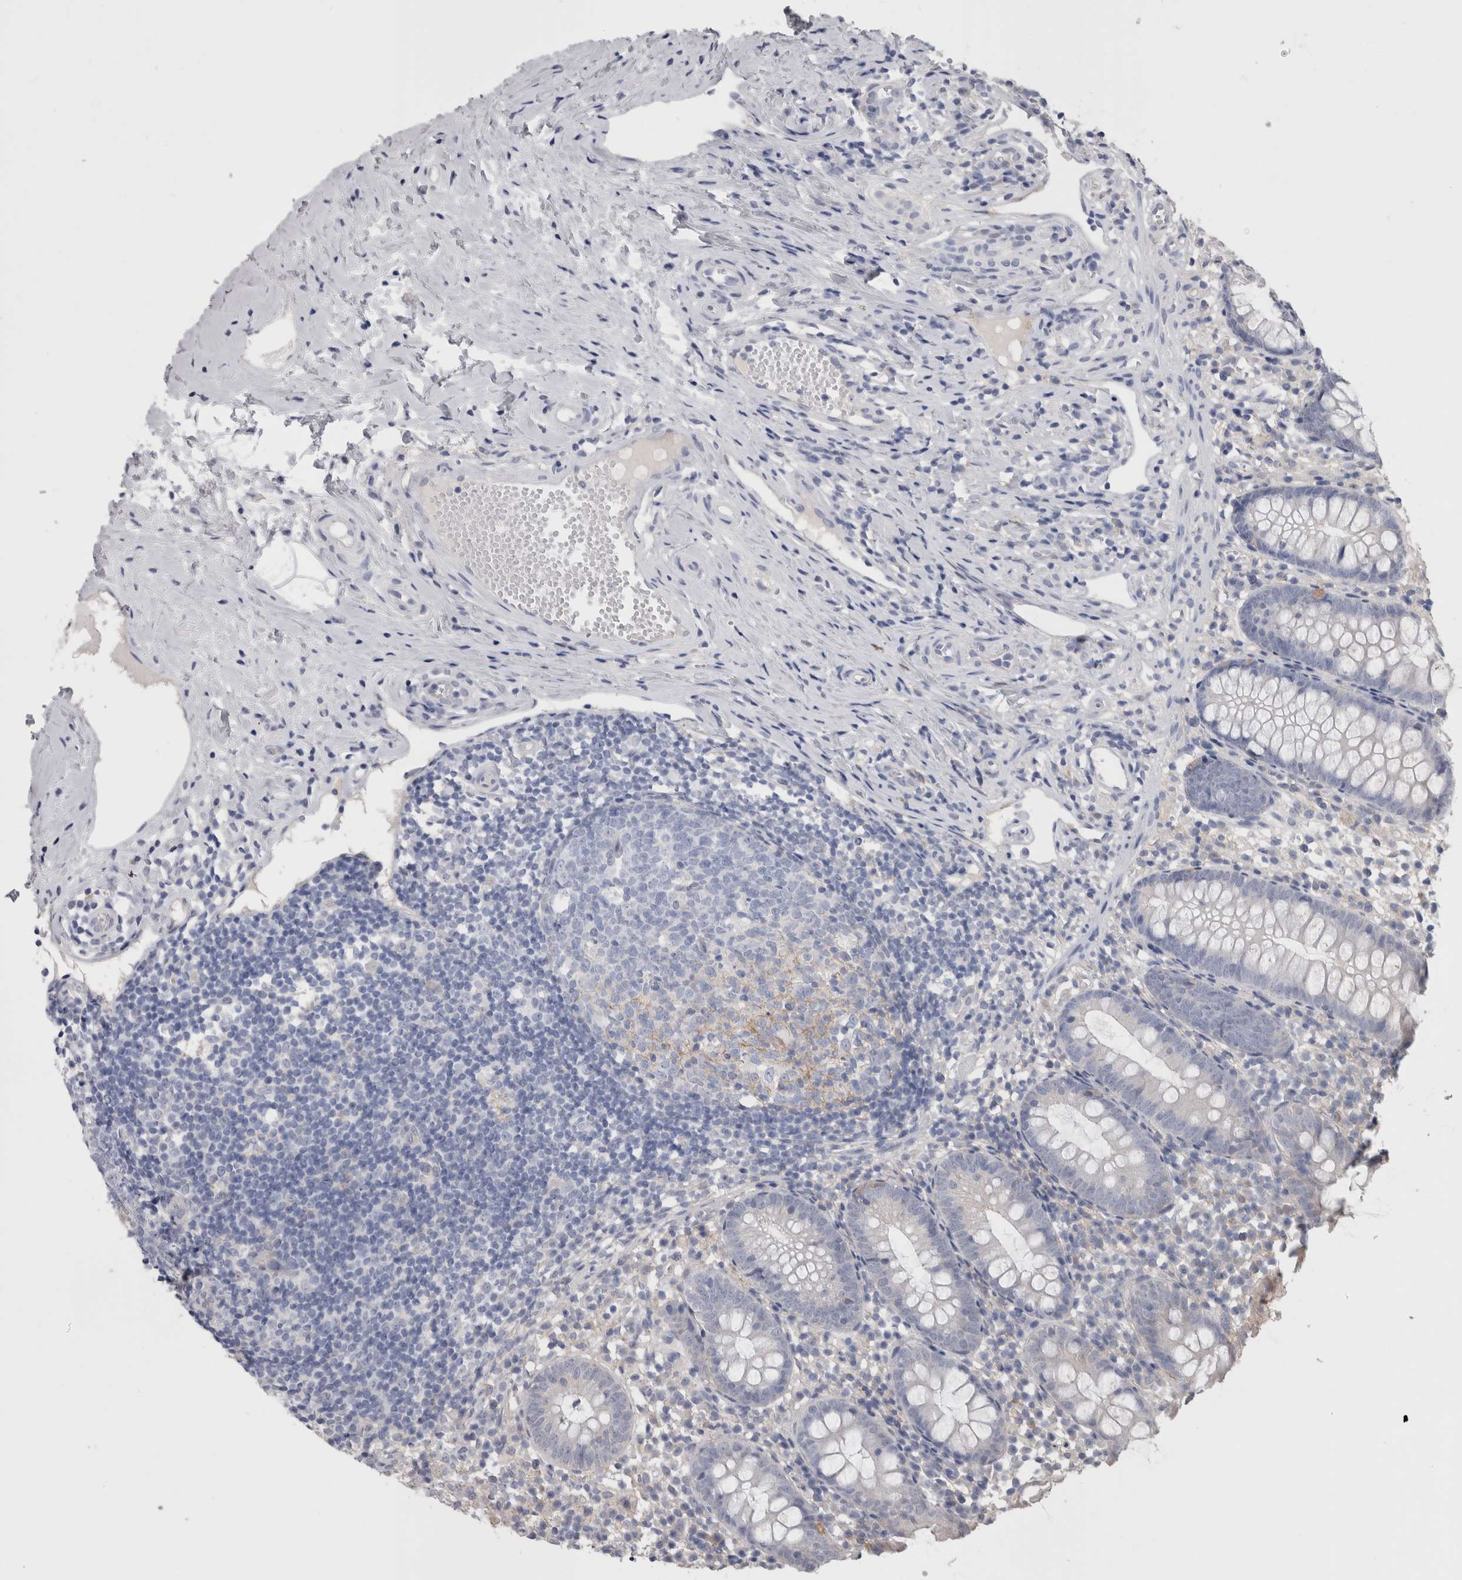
{"staining": {"intensity": "negative", "quantity": "none", "location": "none"}, "tissue": "appendix", "cell_type": "Glandular cells", "image_type": "normal", "snomed": [{"axis": "morphology", "description": "Normal tissue, NOS"}, {"axis": "topography", "description": "Appendix"}], "caption": "An IHC photomicrograph of benign appendix is shown. There is no staining in glandular cells of appendix. (Immunohistochemistry, brightfield microscopy, high magnification).", "gene": "NECTIN2", "patient": {"sex": "female", "age": 20}}